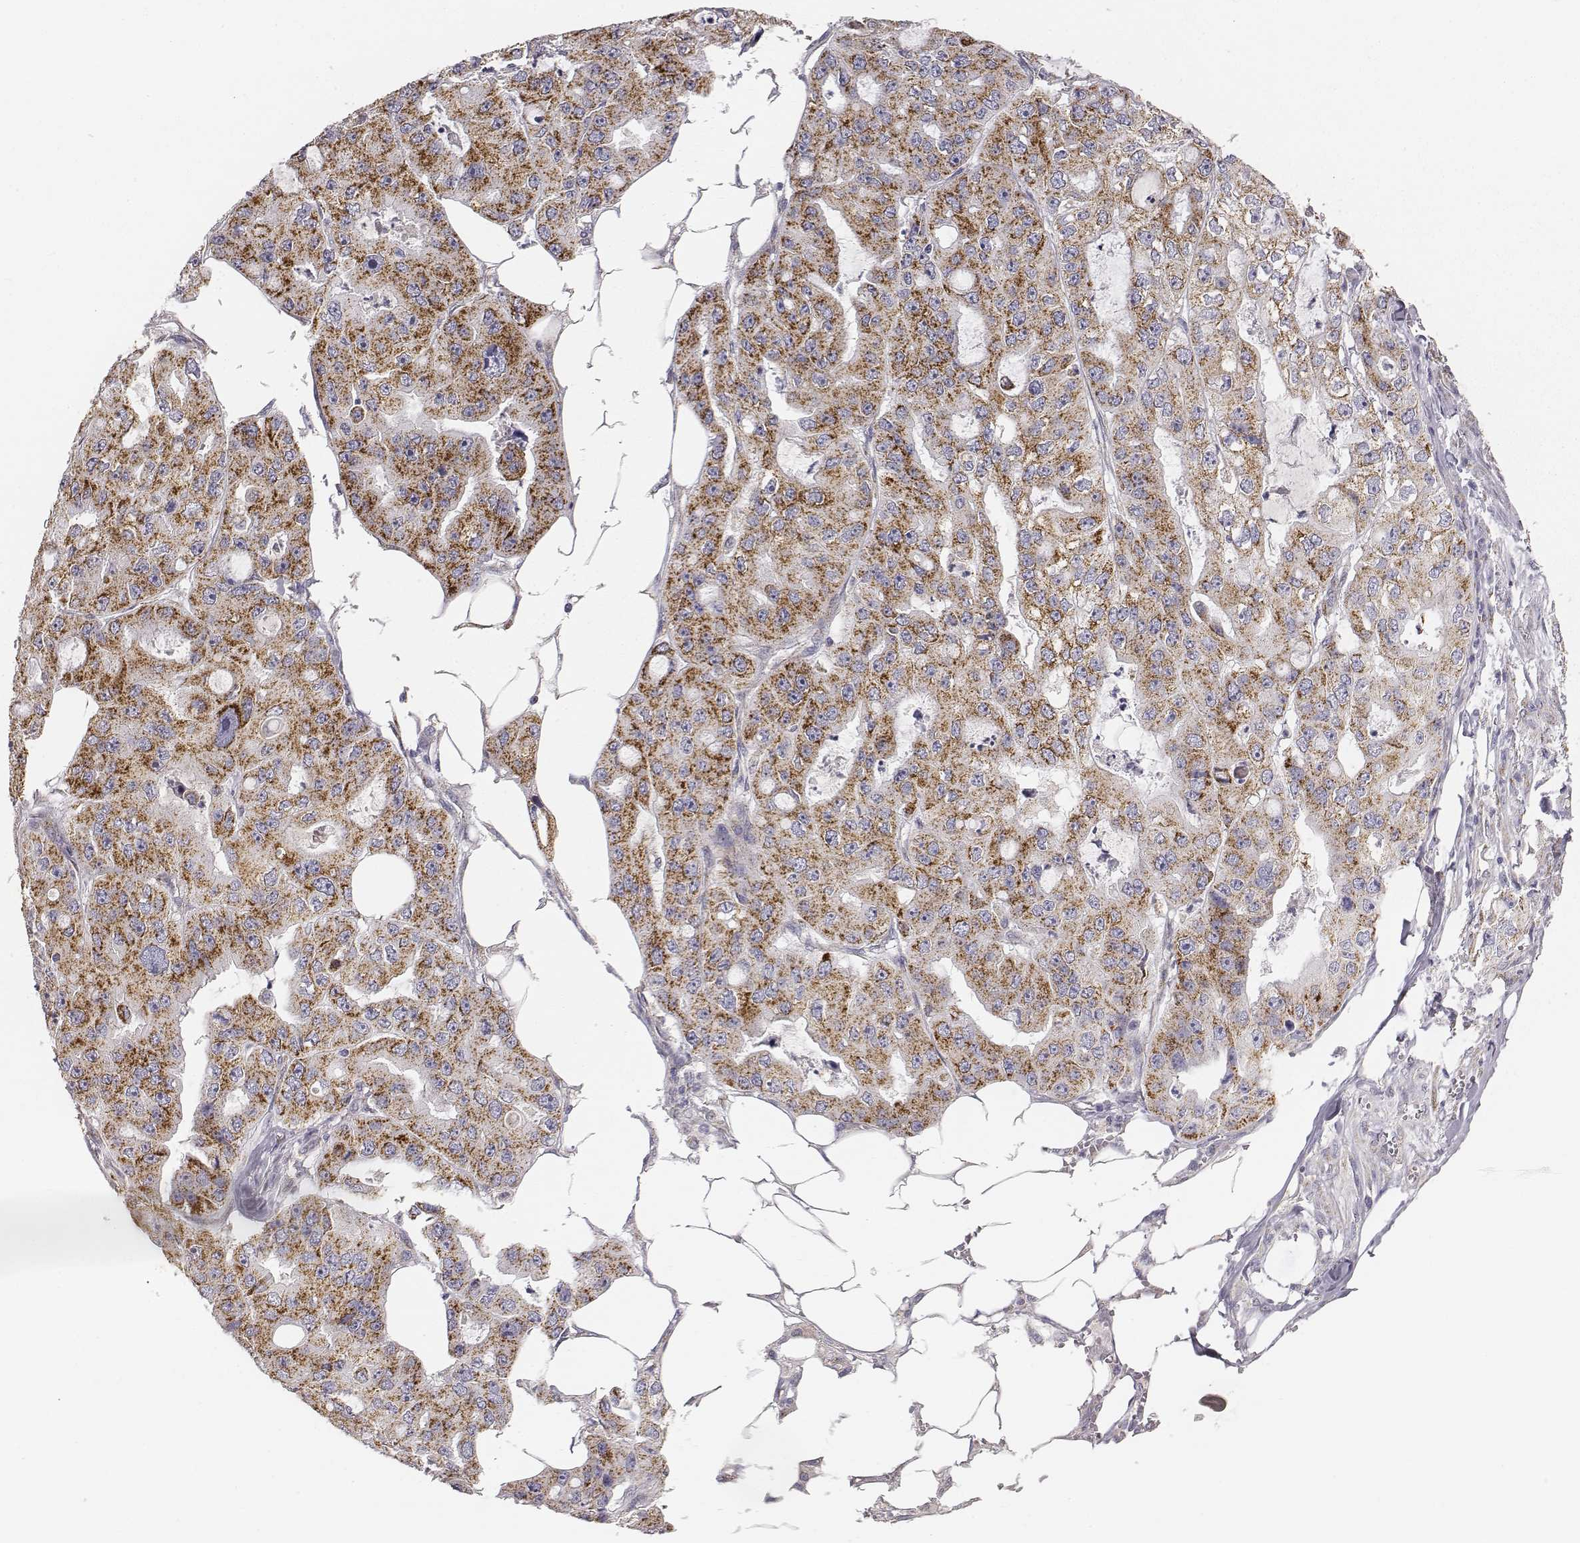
{"staining": {"intensity": "moderate", "quantity": ">75%", "location": "cytoplasmic/membranous"}, "tissue": "ovarian cancer", "cell_type": "Tumor cells", "image_type": "cancer", "snomed": [{"axis": "morphology", "description": "Cystadenocarcinoma, serous, NOS"}, {"axis": "topography", "description": "Ovary"}], "caption": "This micrograph exhibits ovarian serous cystadenocarcinoma stained with immunohistochemistry (IHC) to label a protein in brown. The cytoplasmic/membranous of tumor cells show moderate positivity for the protein. Nuclei are counter-stained blue.", "gene": "ABCD3", "patient": {"sex": "female", "age": 56}}